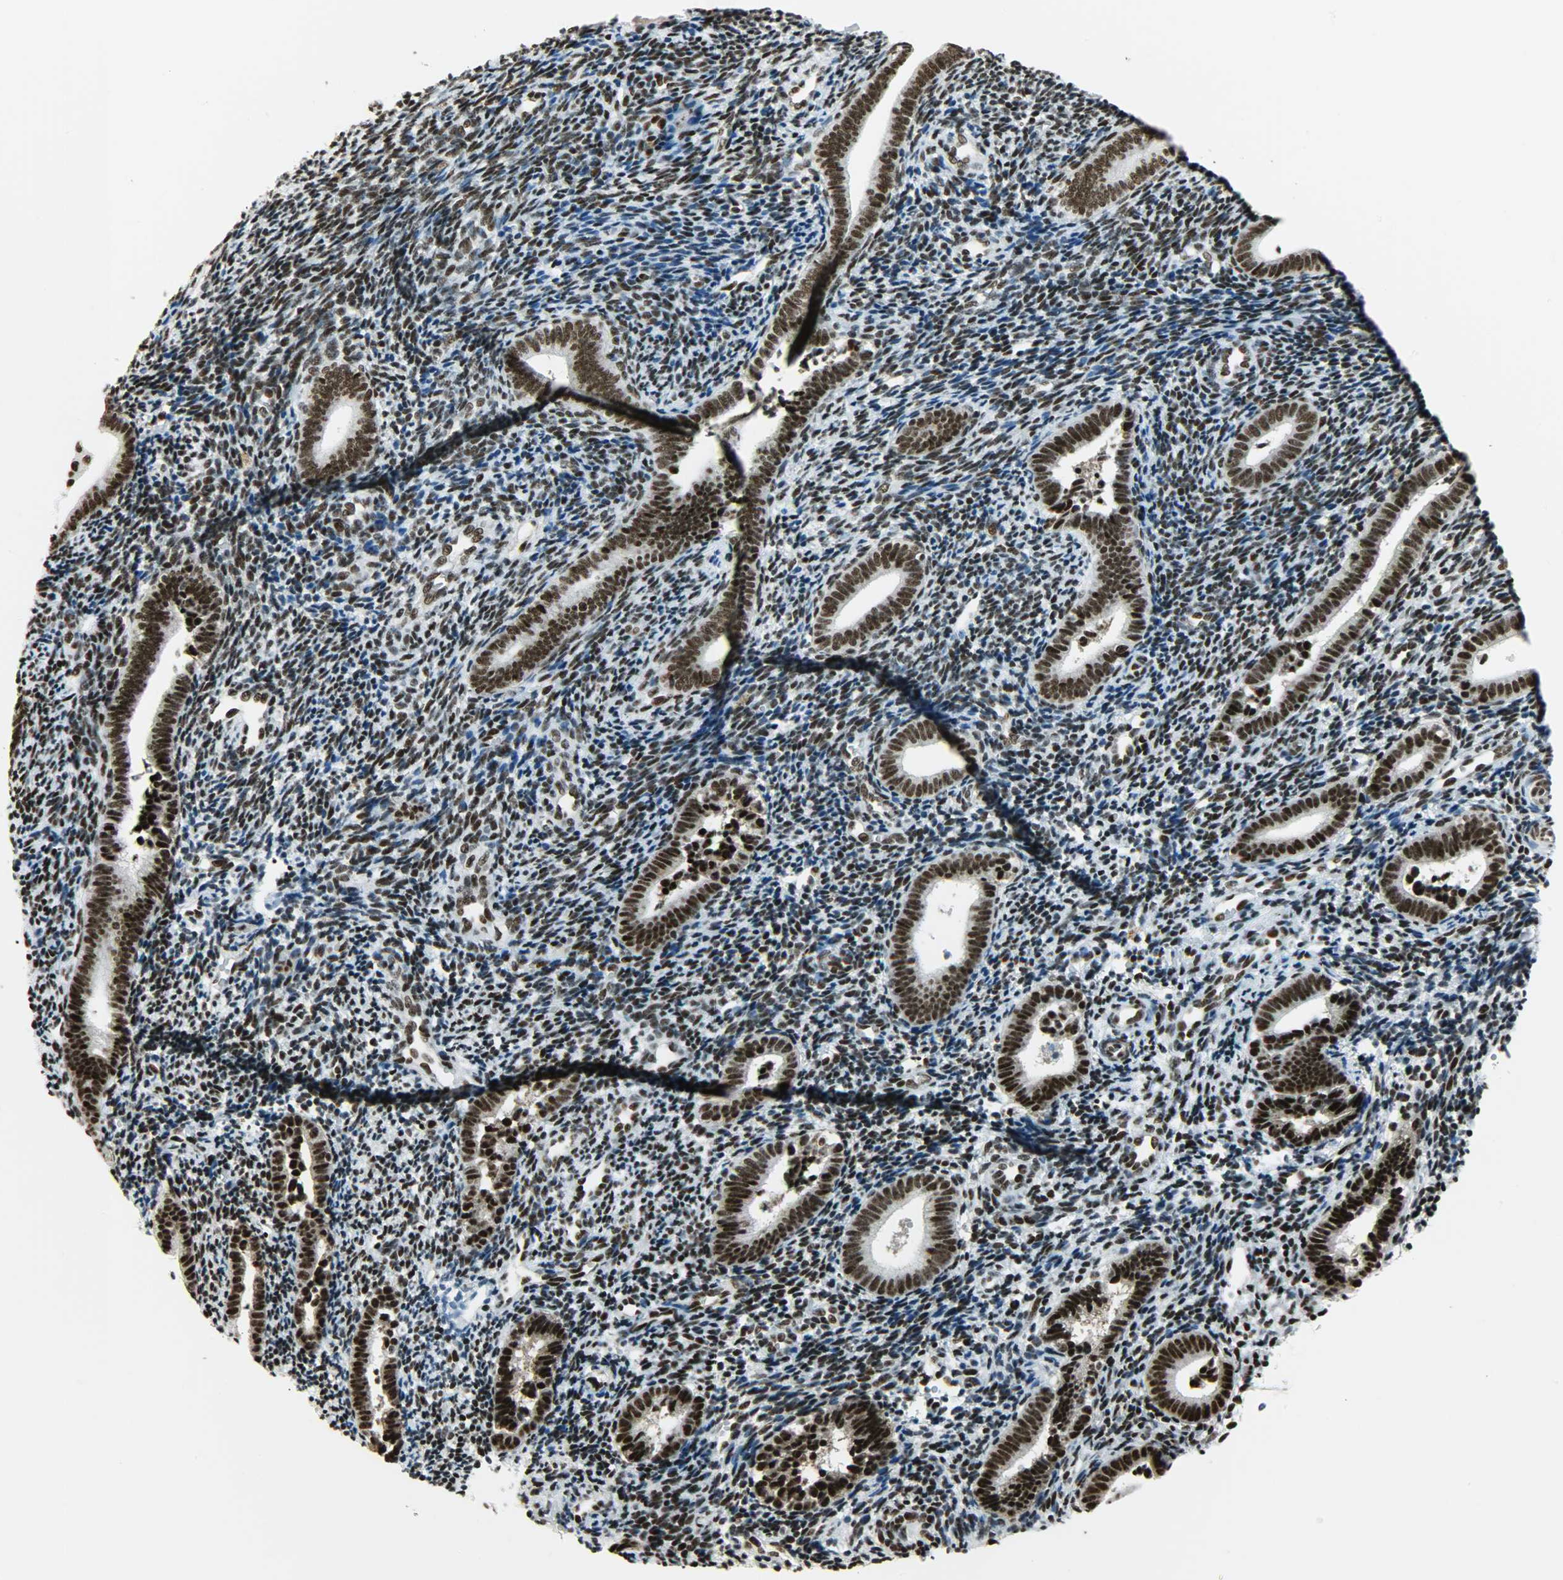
{"staining": {"intensity": "strong", "quantity": ">75%", "location": "nuclear"}, "tissue": "endometrium", "cell_type": "Cells in endometrial stroma", "image_type": "normal", "snomed": [{"axis": "morphology", "description": "Normal tissue, NOS"}, {"axis": "topography", "description": "Uterus"}, {"axis": "topography", "description": "Endometrium"}], "caption": "The immunohistochemical stain highlights strong nuclear staining in cells in endometrial stroma of benign endometrium. (Brightfield microscopy of DAB IHC at high magnification).", "gene": "SNRPA", "patient": {"sex": "female", "age": 33}}